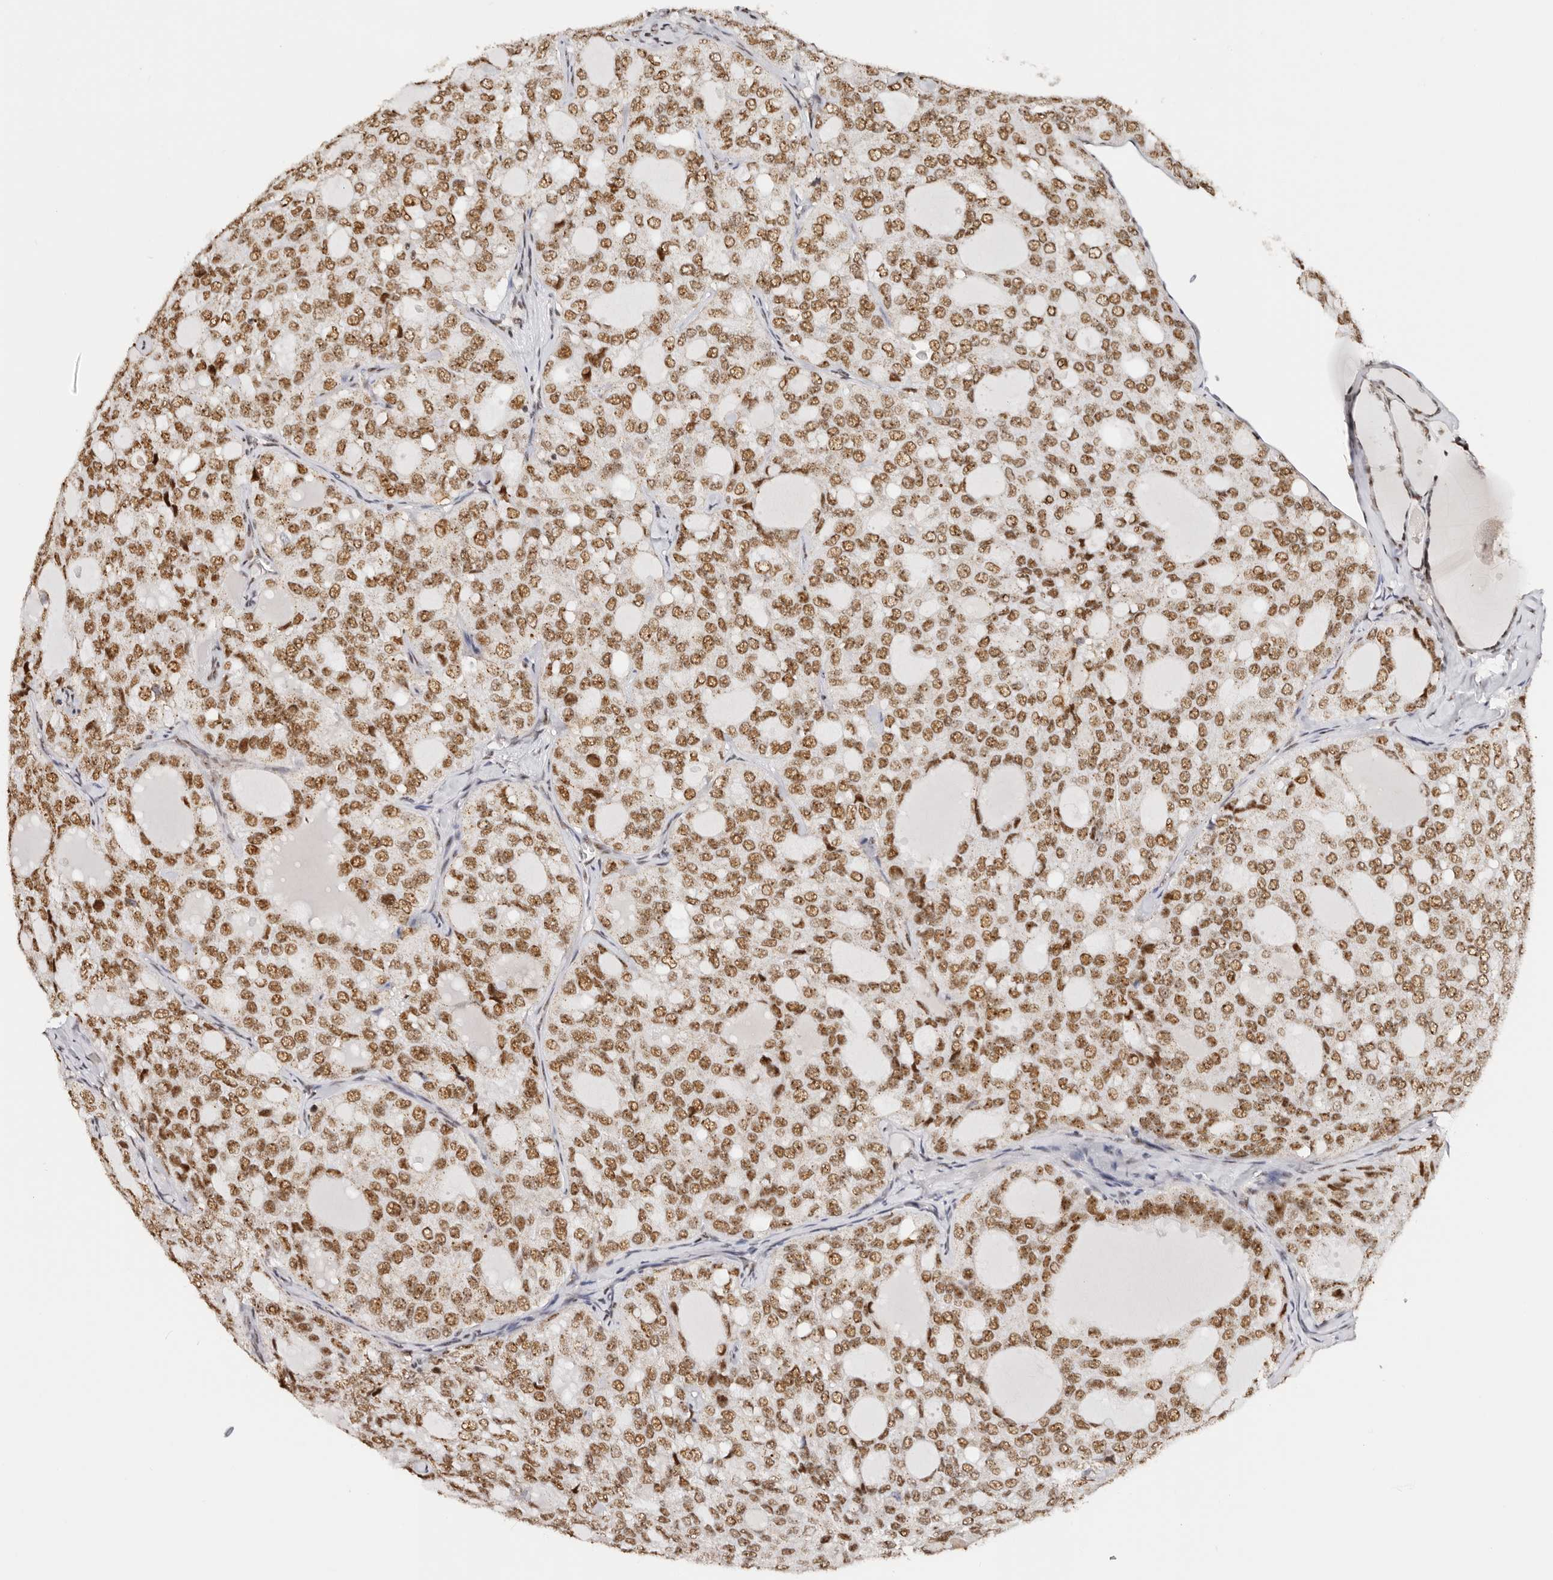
{"staining": {"intensity": "moderate", "quantity": ">75%", "location": "nuclear"}, "tissue": "thyroid cancer", "cell_type": "Tumor cells", "image_type": "cancer", "snomed": [{"axis": "morphology", "description": "Follicular adenoma carcinoma, NOS"}, {"axis": "topography", "description": "Thyroid gland"}], "caption": "IHC (DAB (3,3'-diaminobenzidine)) staining of human thyroid follicular adenoma carcinoma displays moderate nuclear protein staining in about >75% of tumor cells. (brown staining indicates protein expression, while blue staining denotes nuclei).", "gene": "IQGAP3", "patient": {"sex": "male", "age": 75}}